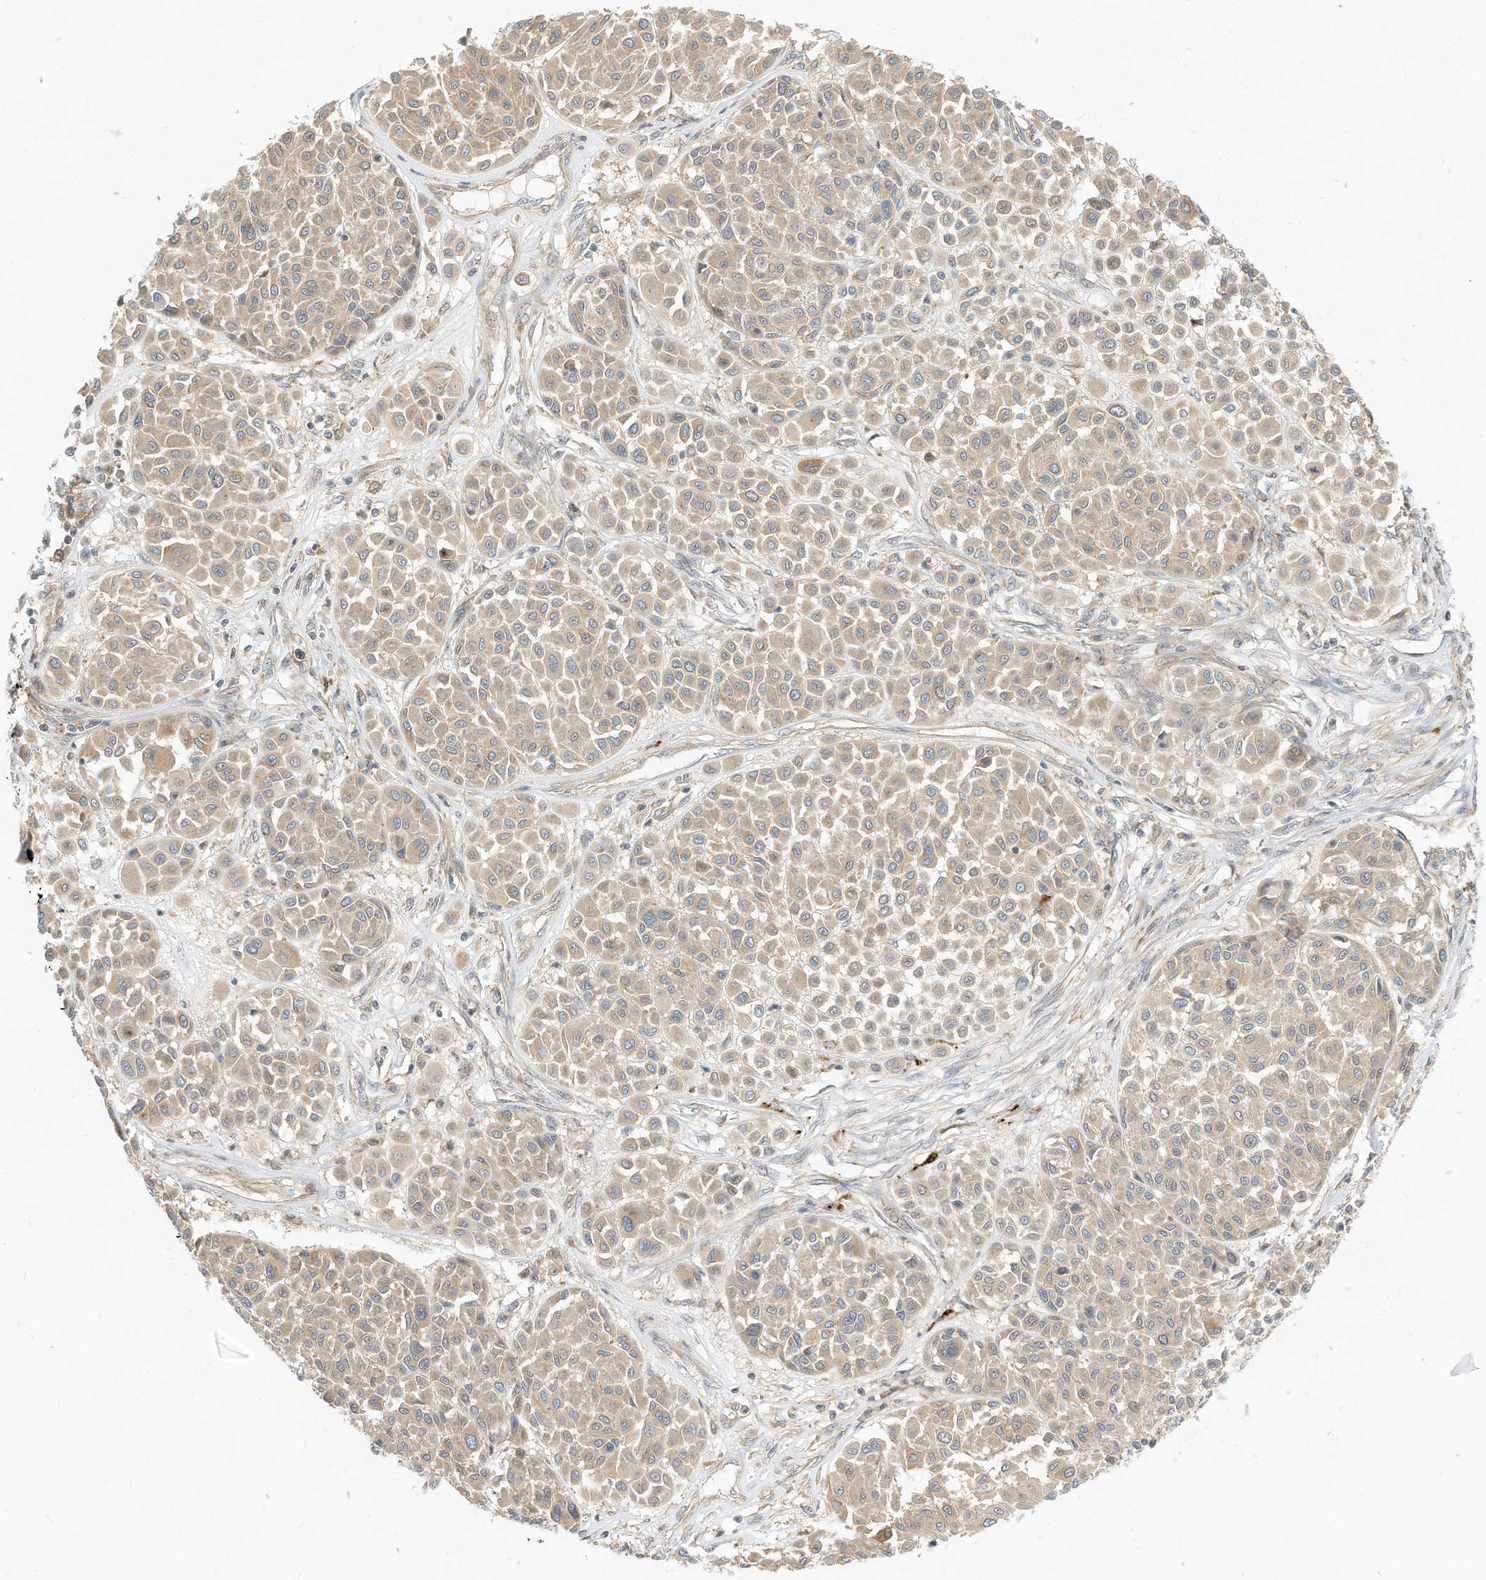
{"staining": {"intensity": "weak", "quantity": ">75%", "location": "cytoplasmic/membranous"}, "tissue": "melanoma", "cell_type": "Tumor cells", "image_type": "cancer", "snomed": [{"axis": "morphology", "description": "Malignant melanoma, Metastatic site"}, {"axis": "topography", "description": "Soft tissue"}], "caption": "Immunohistochemical staining of human melanoma demonstrates low levels of weak cytoplasmic/membranous staining in approximately >75% of tumor cells.", "gene": "OFD1", "patient": {"sex": "male", "age": 41}}